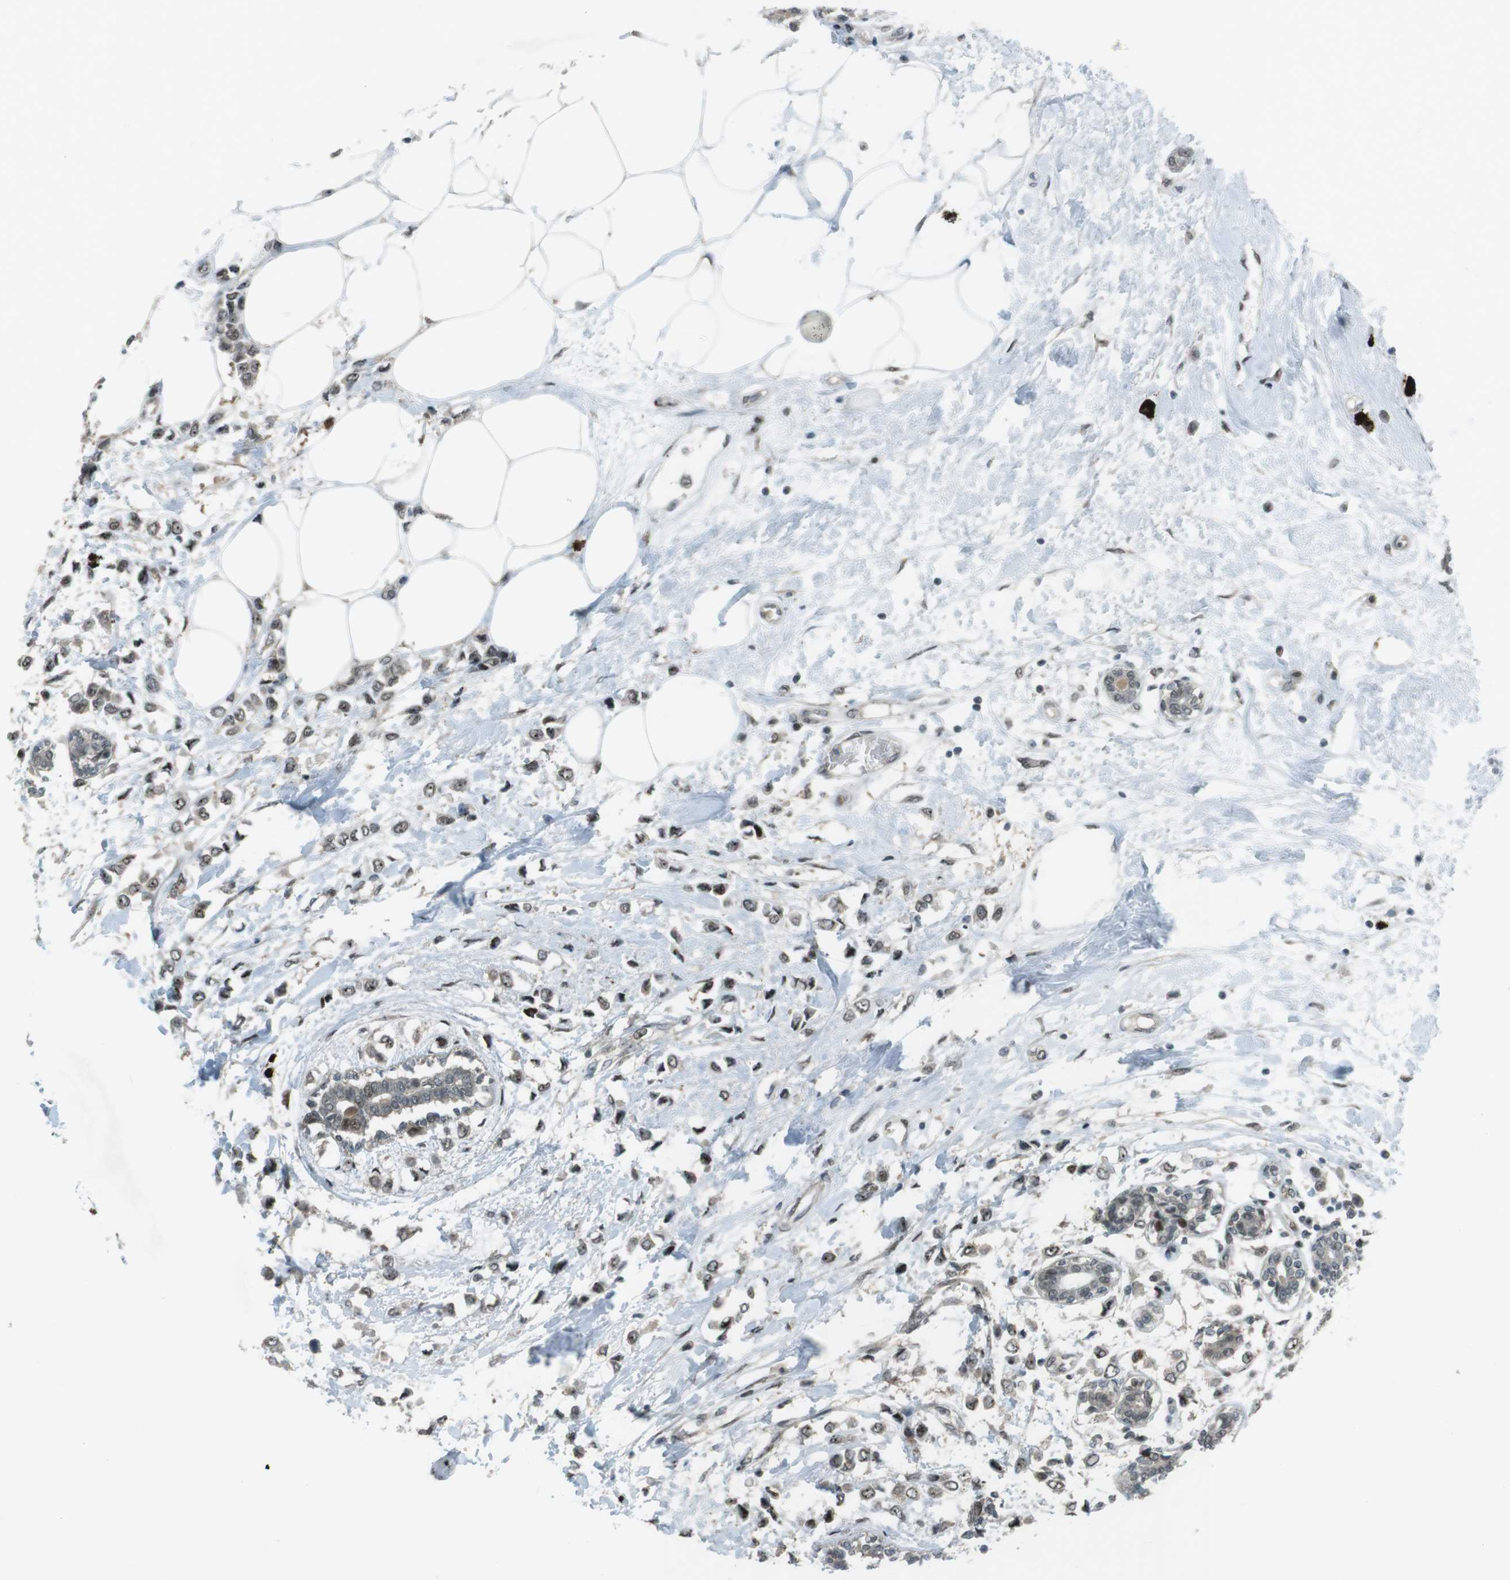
{"staining": {"intensity": "moderate", "quantity": ">75%", "location": "nuclear"}, "tissue": "breast cancer", "cell_type": "Tumor cells", "image_type": "cancer", "snomed": [{"axis": "morphology", "description": "Lobular carcinoma"}, {"axis": "topography", "description": "Breast"}], "caption": "Protein staining of breast cancer (lobular carcinoma) tissue demonstrates moderate nuclear positivity in approximately >75% of tumor cells. (Stains: DAB (3,3'-diaminobenzidine) in brown, nuclei in blue, Microscopy: brightfield microscopy at high magnification).", "gene": "SLITRK5", "patient": {"sex": "female", "age": 51}}